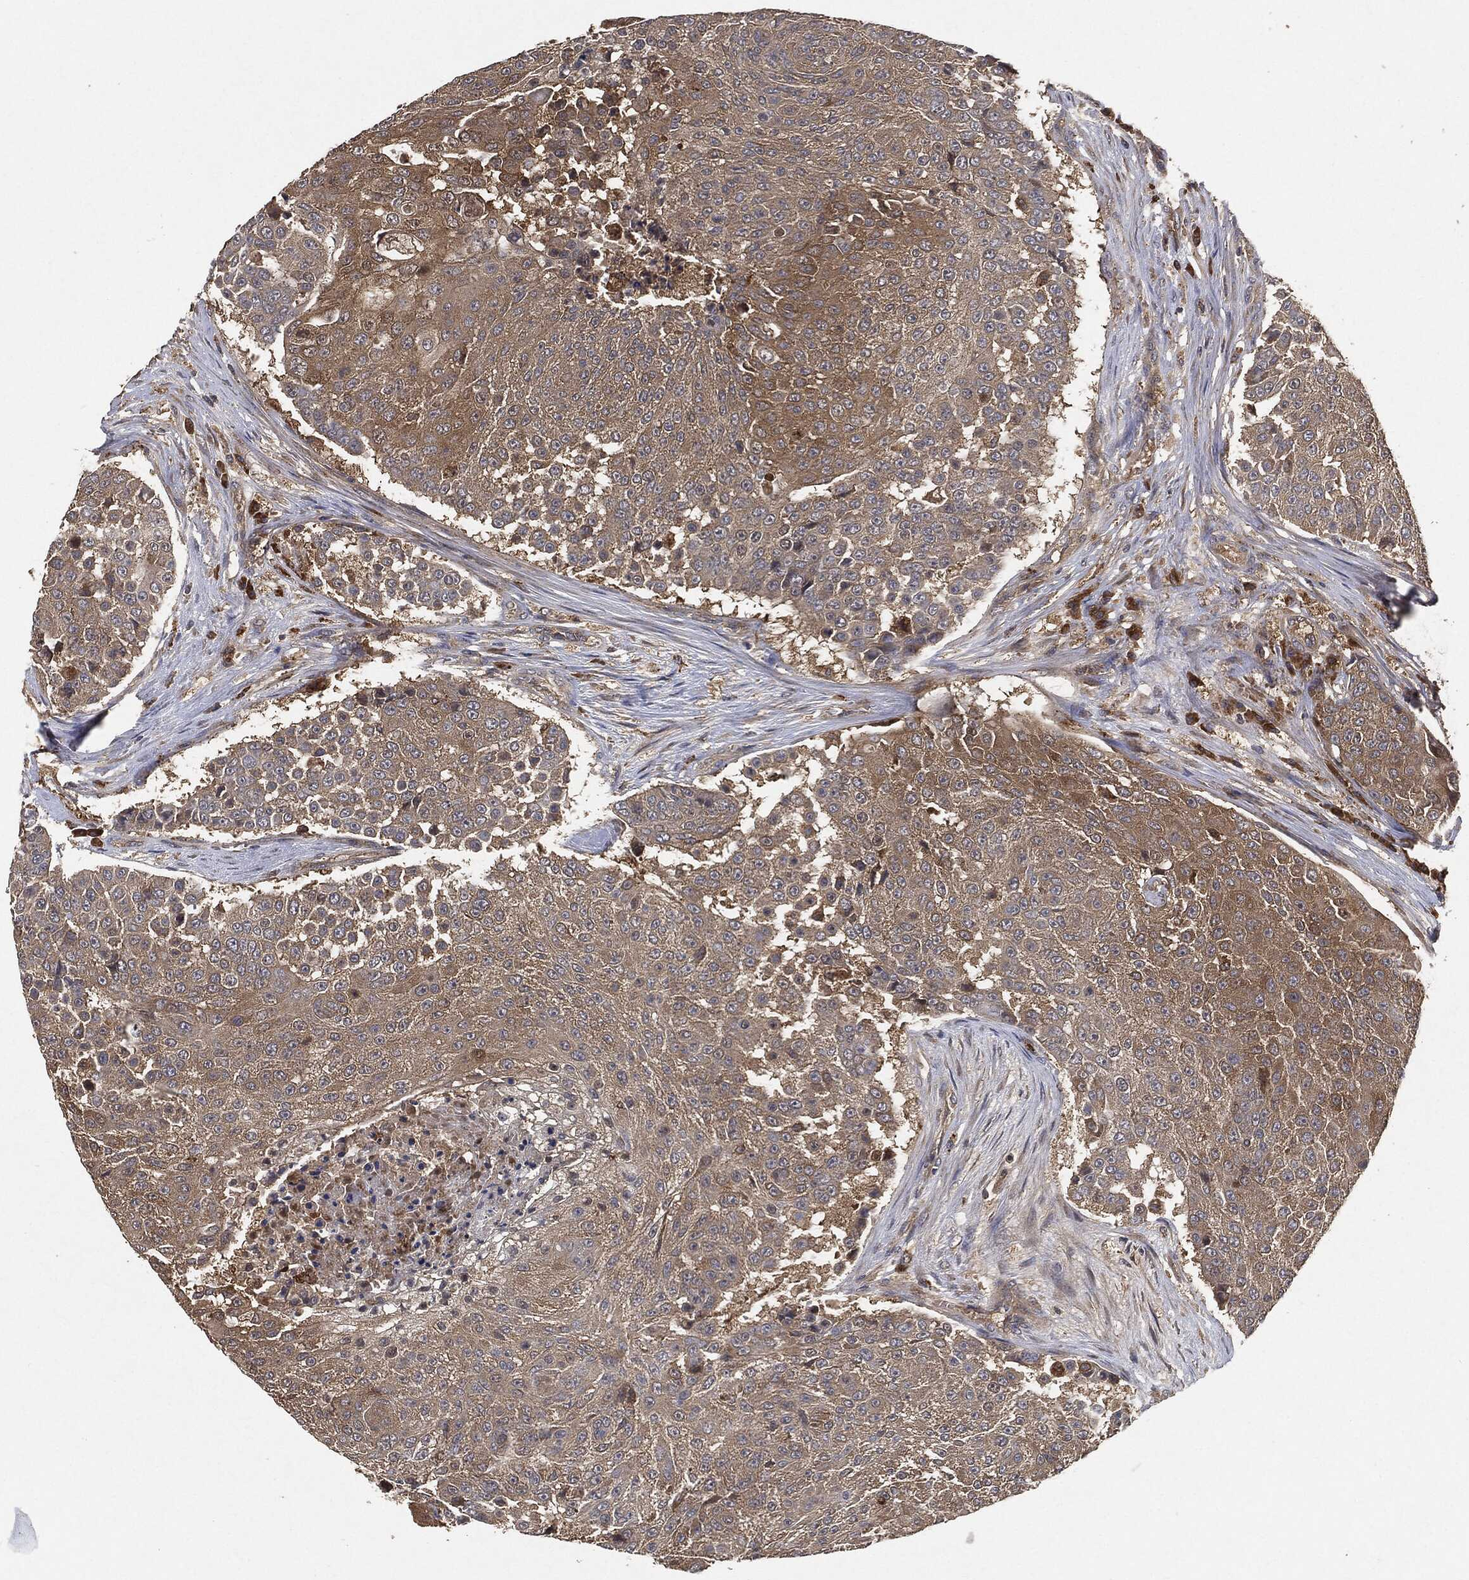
{"staining": {"intensity": "moderate", "quantity": ">75%", "location": "cytoplasmic/membranous"}, "tissue": "urothelial cancer", "cell_type": "Tumor cells", "image_type": "cancer", "snomed": [{"axis": "morphology", "description": "Urothelial carcinoma, High grade"}, {"axis": "topography", "description": "Urinary bladder"}], "caption": "Urothelial carcinoma (high-grade) stained with a protein marker shows moderate staining in tumor cells.", "gene": "BRAF", "patient": {"sex": "female", "age": 63}}